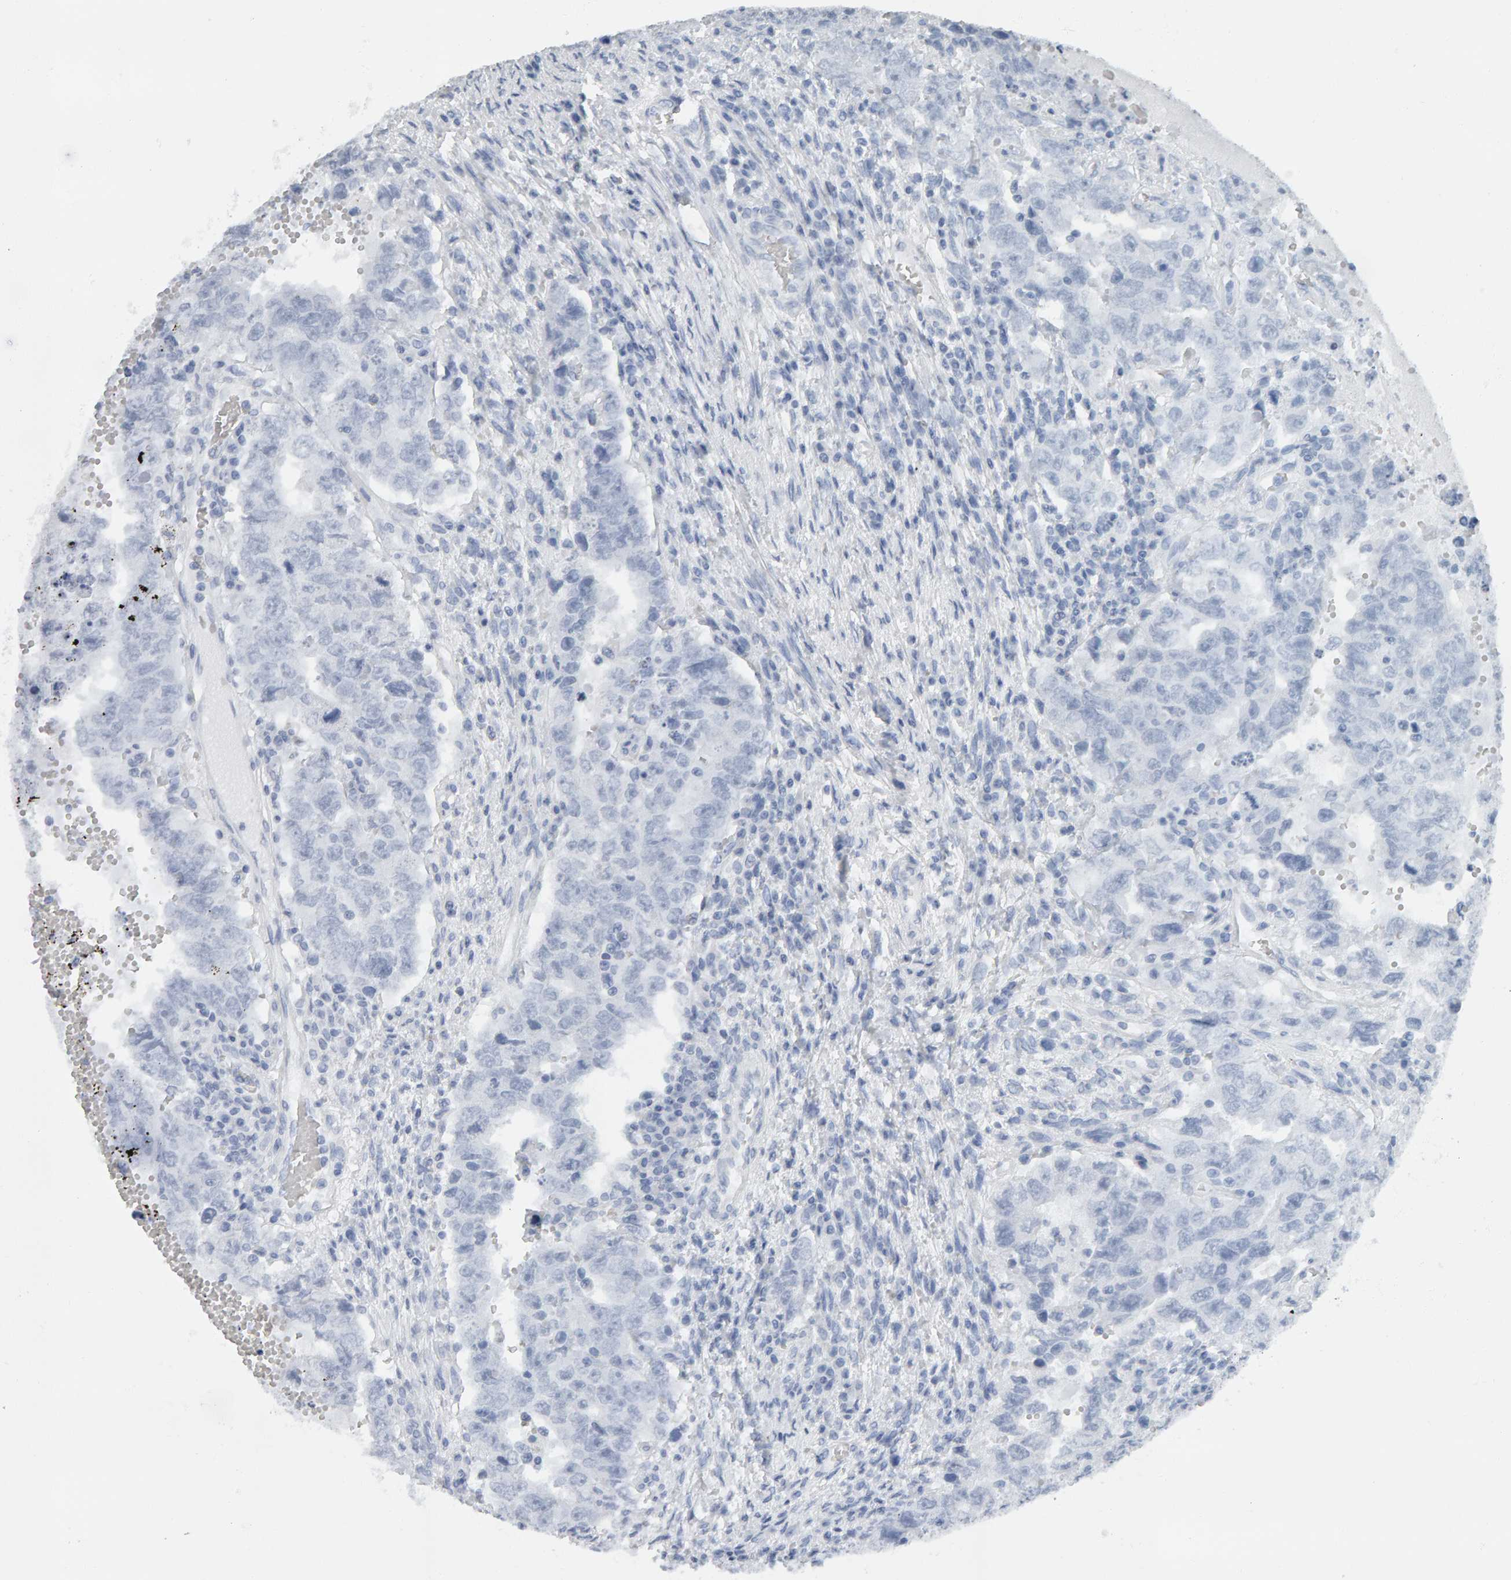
{"staining": {"intensity": "negative", "quantity": "none", "location": "none"}, "tissue": "testis cancer", "cell_type": "Tumor cells", "image_type": "cancer", "snomed": [{"axis": "morphology", "description": "Carcinoma, Embryonal, NOS"}, {"axis": "topography", "description": "Testis"}], "caption": "Testis cancer was stained to show a protein in brown. There is no significant expression in tumor cells. (DAB (3,3'-diaminobenzidine) IHC visualized using brightfield microscopy, high magnification).", "gene": "ADHFE1", "patient": {"sex": "male", "age": 26}}